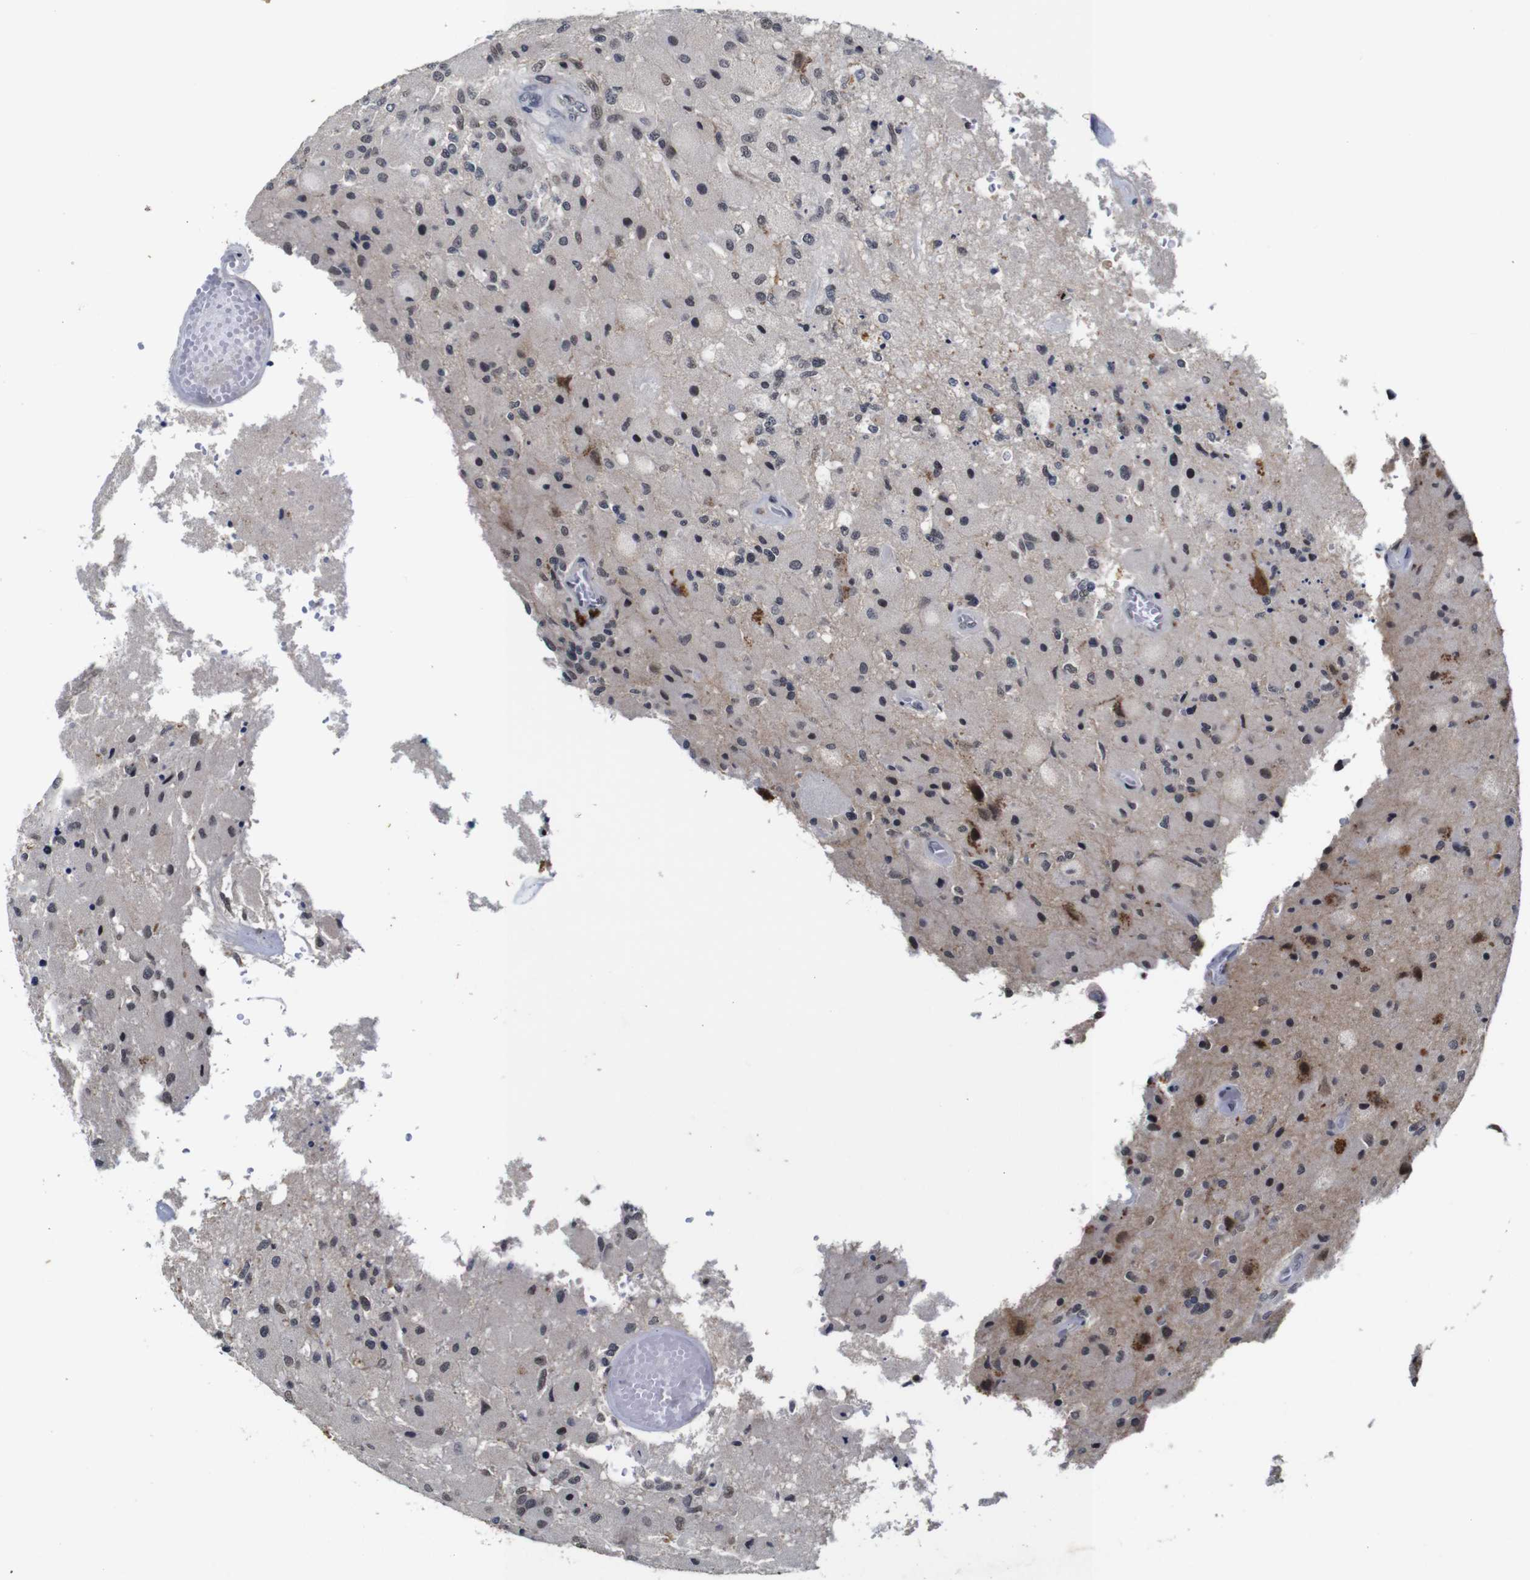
{"staining": {"intensity": "negative", "quantity": "none", "location": "none"}, "tissue": "glioma", "cell_type": "Tumor cells", "image_type": "cancer", "snomed": [{"axis": "morphology", "description": "Normal tissue, NOS"}, {"axis": "morphology", "description": "Glioma, malignant, High grade"}, {"axis": "topography", "description": "Cerebral cortex"}], "caption": "This is a photomicrograph of immunohistochemistry staining of glioma, which shows no staining in tumor cells.", "gene": "NTRK3", "patient": {"sex": "male", "age": 77}}